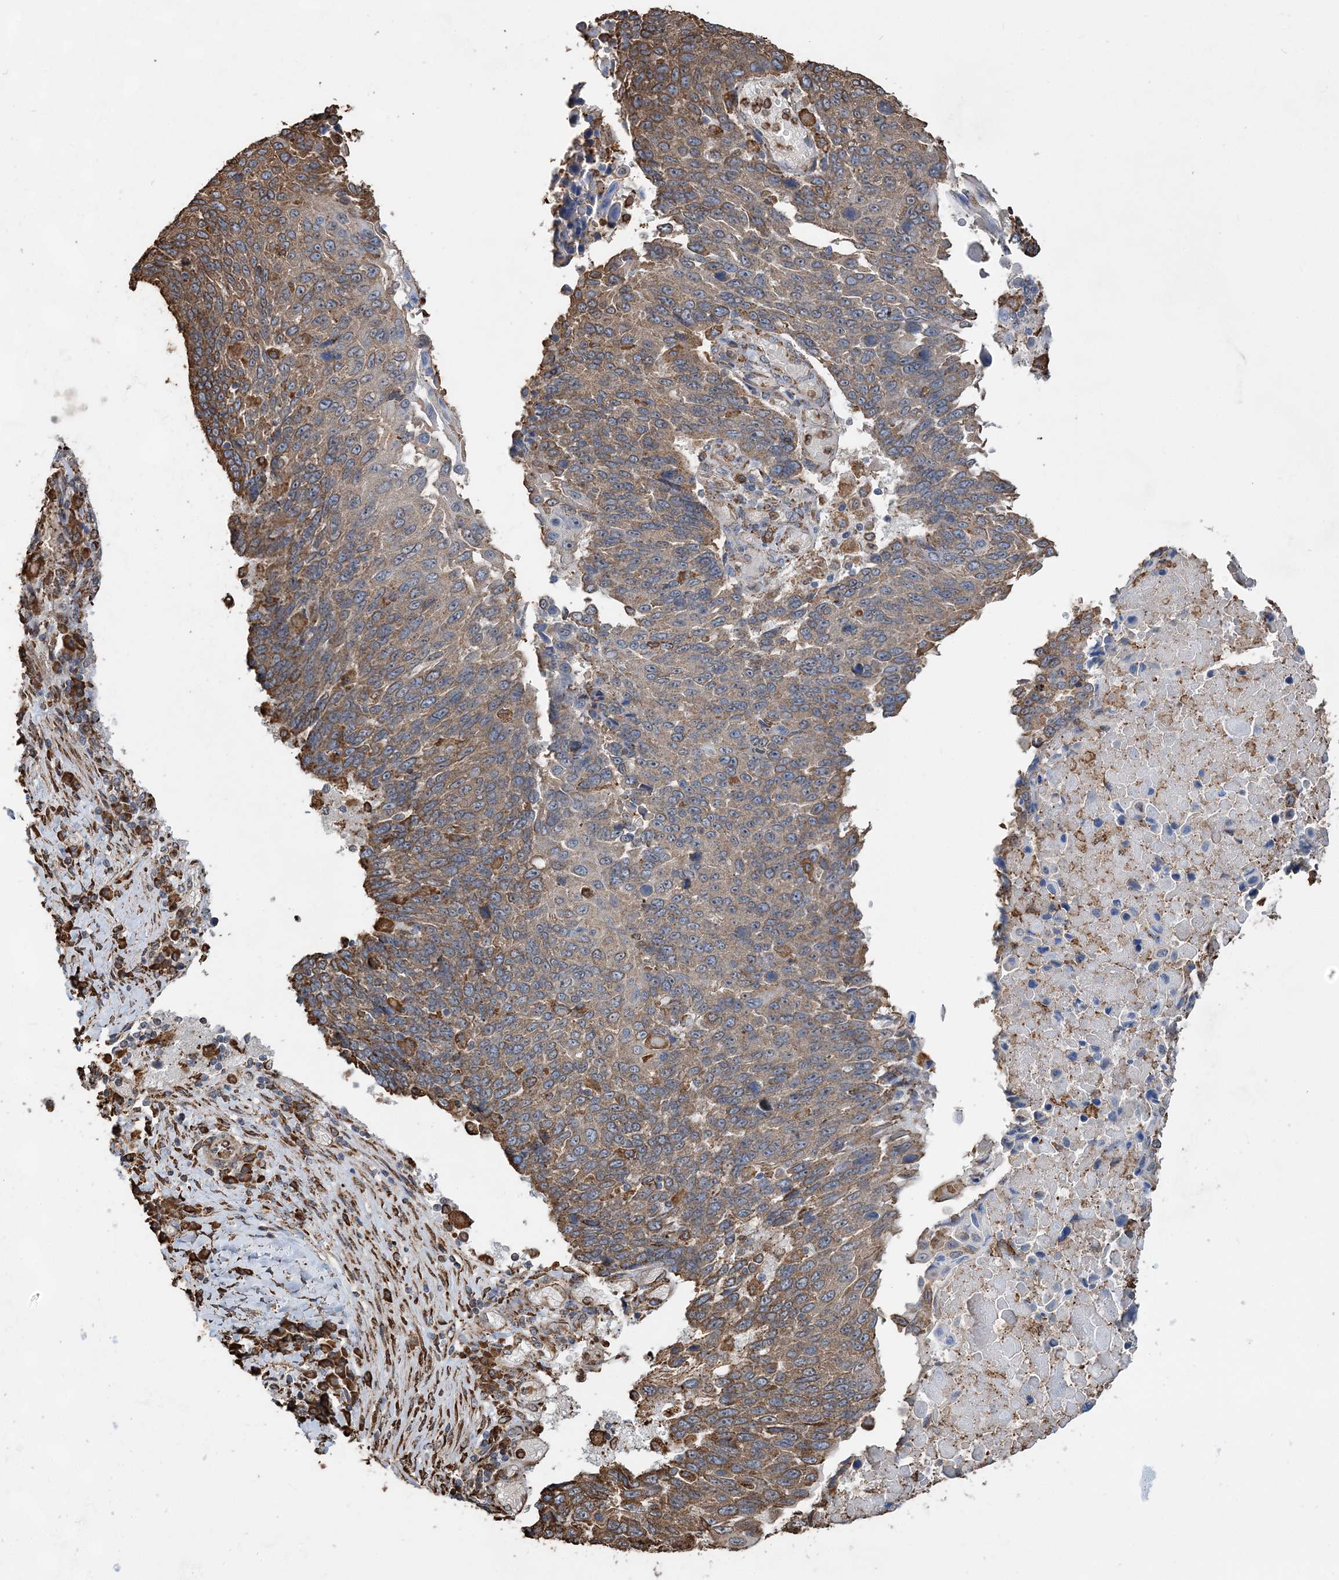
{"staining": {"intensity": "moderate", "quantity": ">75%", "location": "cytoplasmic/membranous"}, "tissue": "lung cancer", "cell_type": "Tumor cells", "image_type": "cancer", "snomed": [{"axis": "morphology", "description": "Squamous cell carcinoma, NOS"}, {"axis": "topography", "description": "Lung"}], "caption": "Immunohistochemistry of squamous cell carcinoma (lung) reveals medium levels of moderate cytoplasmic/membranous positivity in approximately >75% of tumor cells.", "gene": "WDR12", "patient": {"sex": "male", "age": 66}}